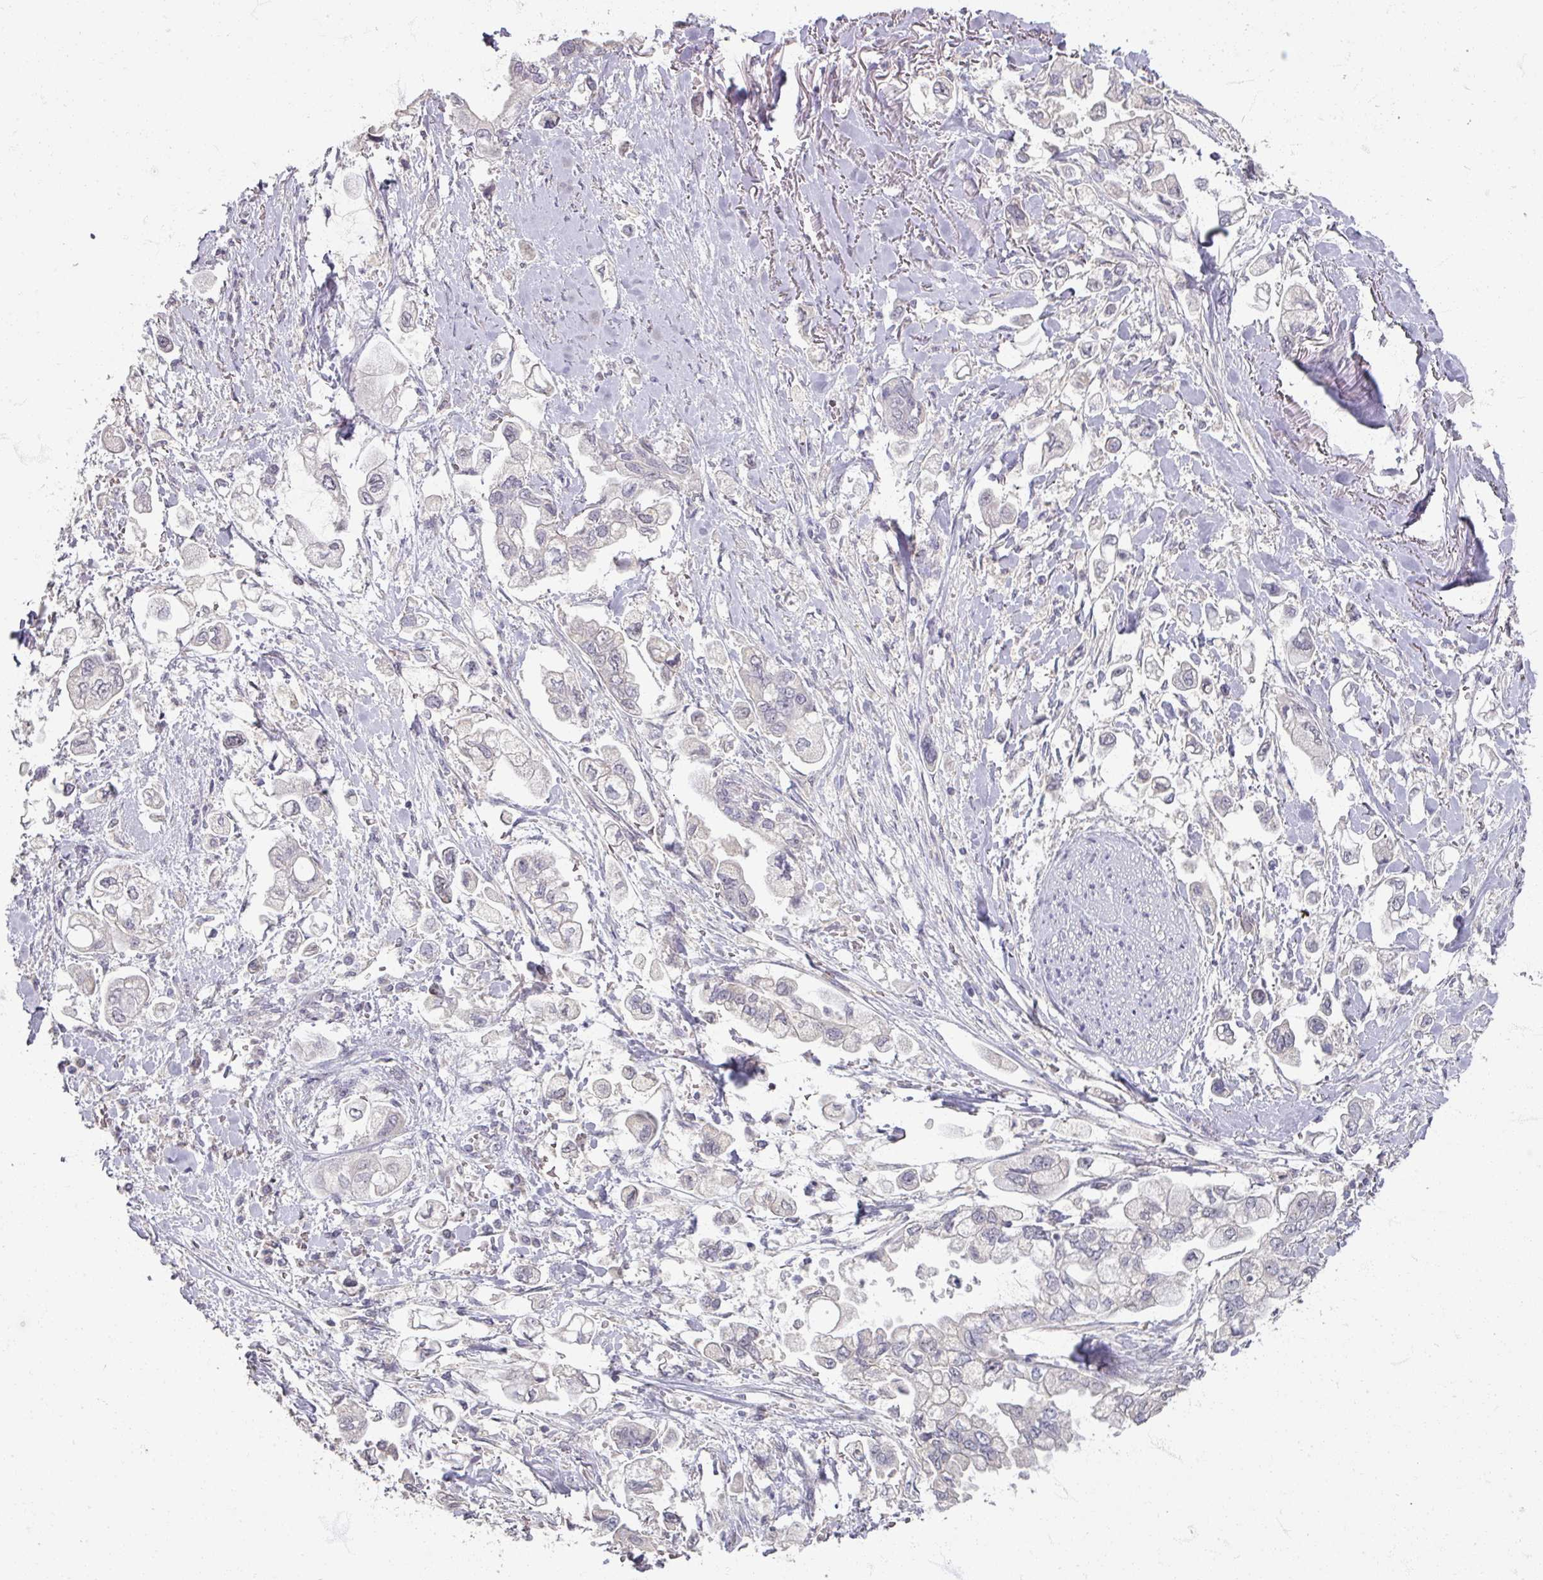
{"staining": {"intensity": "negative", "quantity": "none", "location": "none"}, "tissue": "stomach cancer", "cell_type": "Tumor cells", "image_type": "cancer", "snomed": [{"axis": "morphology", "description": "Adenocarcinoma, NOS"}, {"axis": "topography", "description": "Stomach"}], "caption": "Micrograph shows no significant protein expression in tumor cells of stomach cancer.", "gene": "SOX11", "patient": {"sex": "male", "age": 62}}